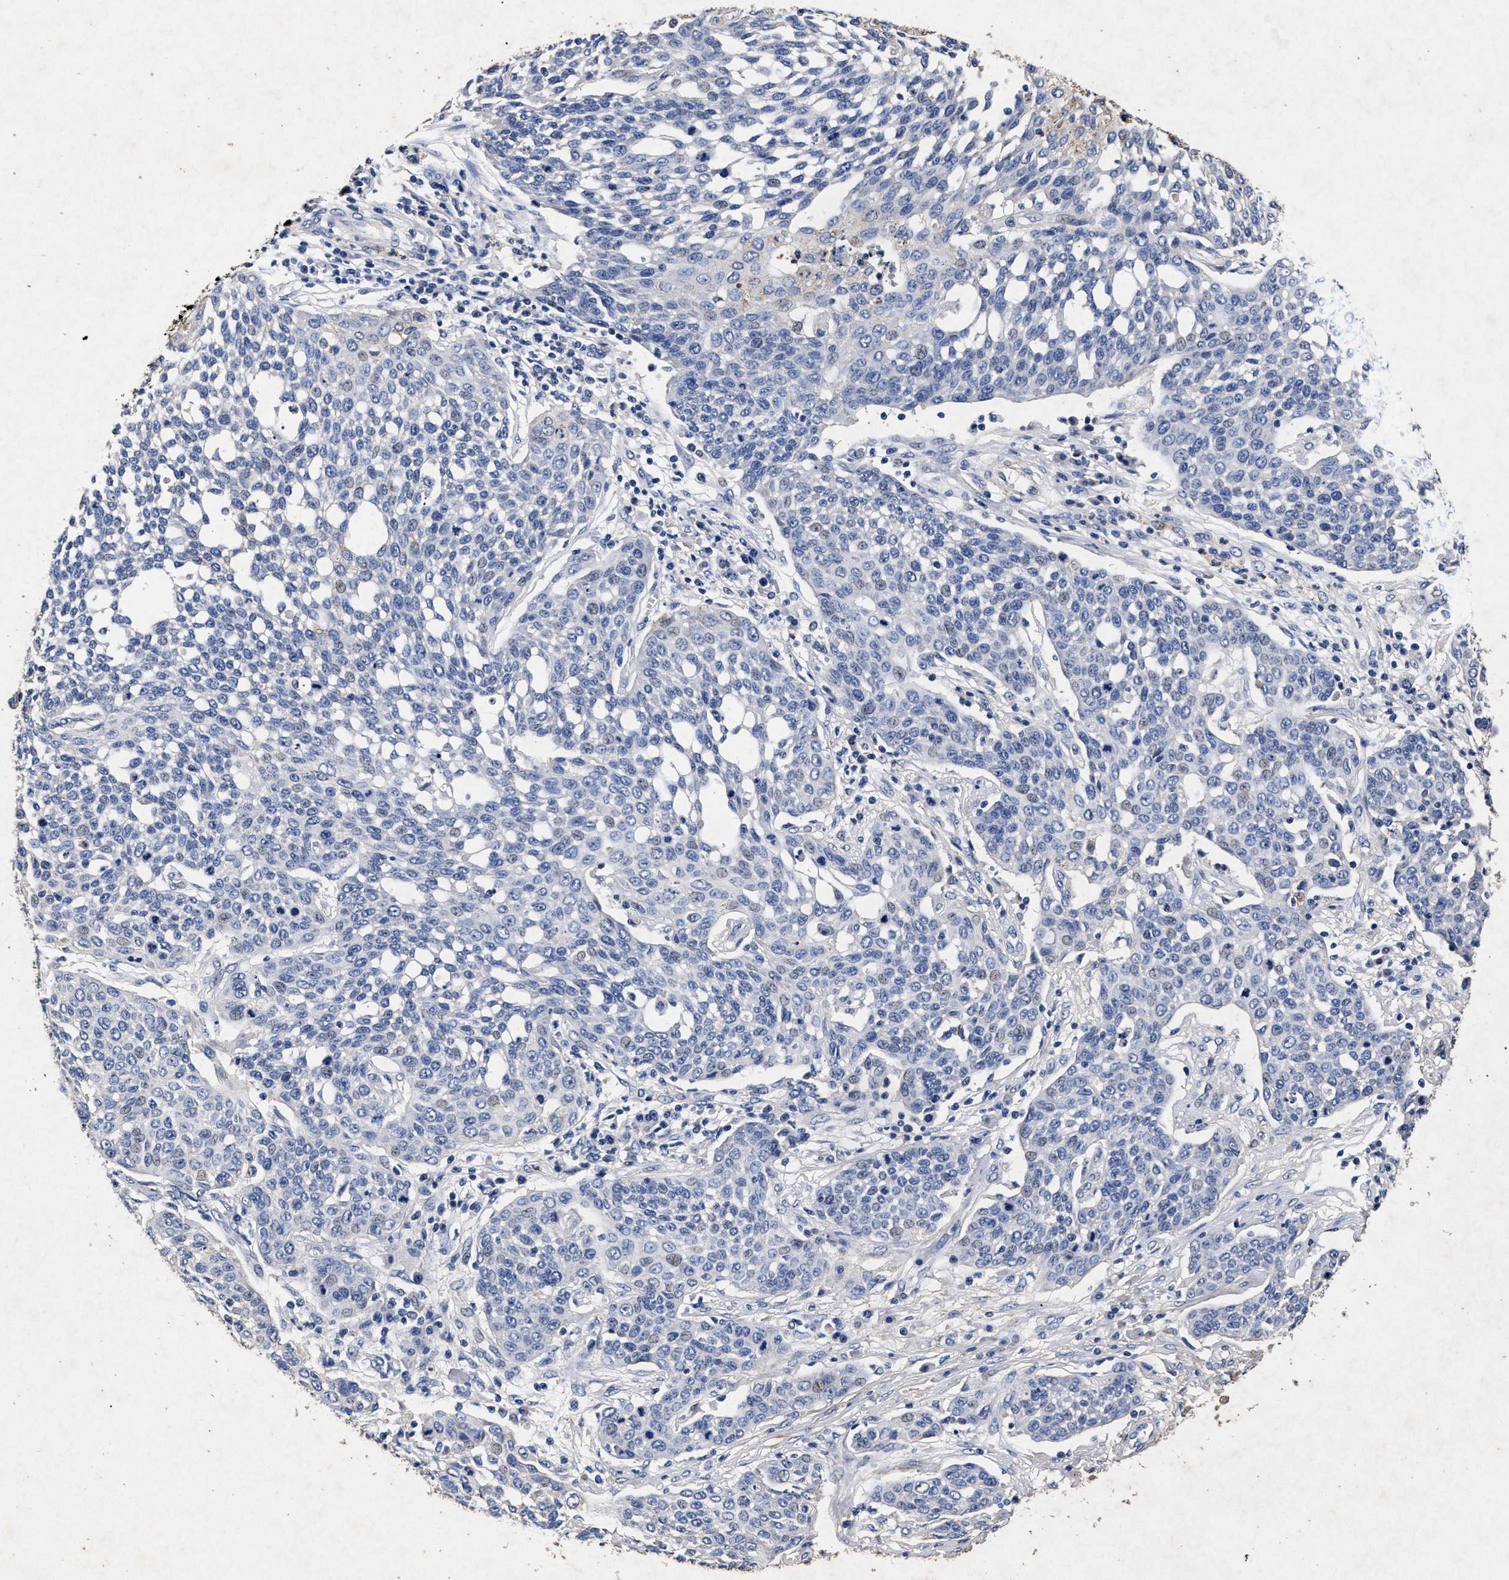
{"staining": {"intensity": "negative", "quantity": "none", "location": "none"}, "tissue": "cervical cancer", "cell_type": "Tumor cells", "image_type": "cancer", "snomed": [{"axis": "morphology", "description": "Squamous cell carcinoma, NOS"}, {"axis": "topography", "description": "Cervix"}], "caption": "Photomicrograph shows no significant protein expression in tumor cells of cervical cancer (squamous cell carcinoma).", "gene": "ATP1A2", "patient": {"sex": "female", "age": 34}}